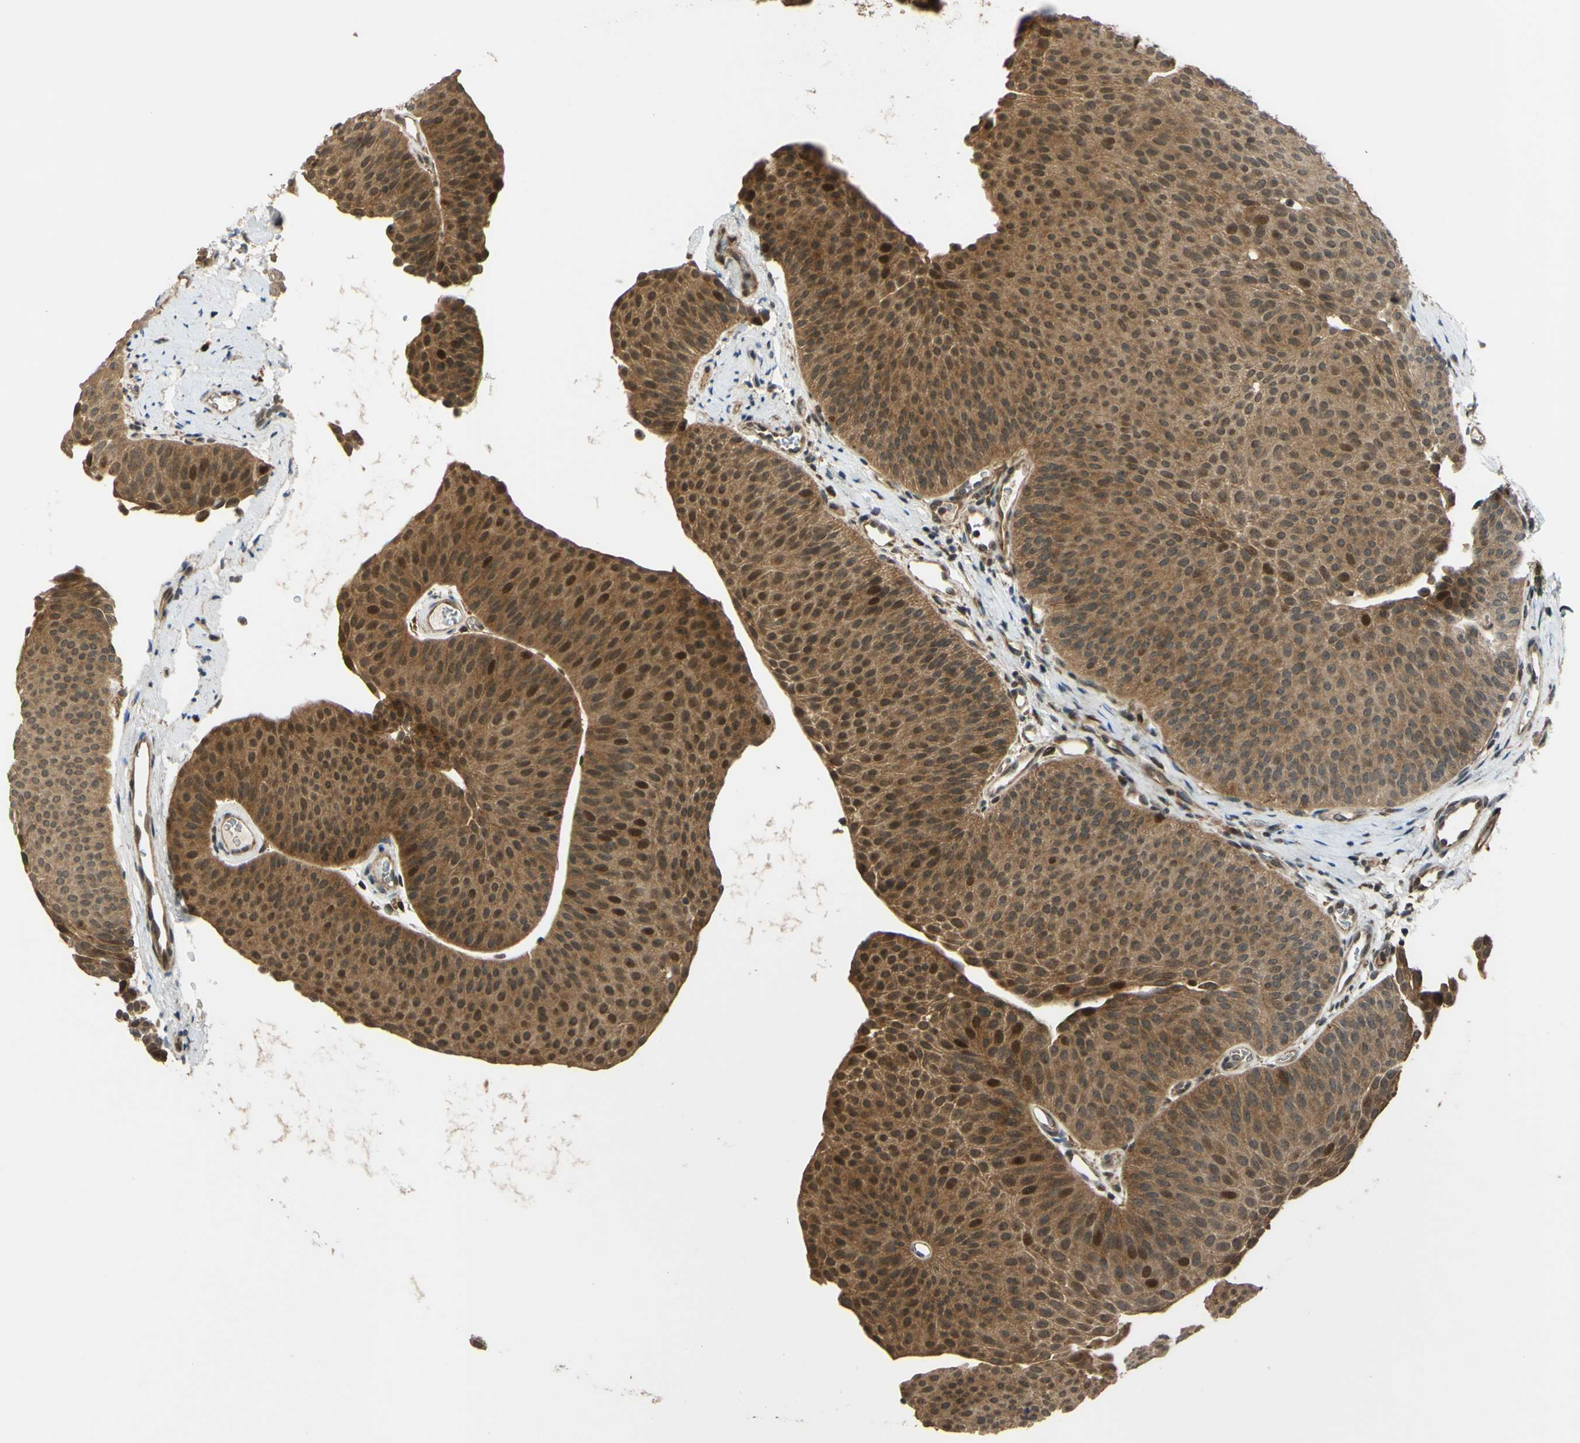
{"staining": {"intensity": "strong", "quantity": "<25%", "location": "cytoplasmic/membranous,nuclear"}, "tissue": "urothelial cancer", "cell_type": "Tumor cells", "image_type": "cancer", "snomed": [{"axis": "morphology", "description": "Urothelial carcinoma, Low grade"}, {"axis": "topography", "description": "Urinary bladder"}], "caption": "Immunohistochemistry (IHC) photomicrograph of human urothelial cancer stained for a protein (brown), which exhibits medium levels of strong cytoplasmic/membranous and nuclear expression in approximately <25% of tumor cells.", "gene": "ABCC8", "patient": {"sex": "female", "age": 60}}